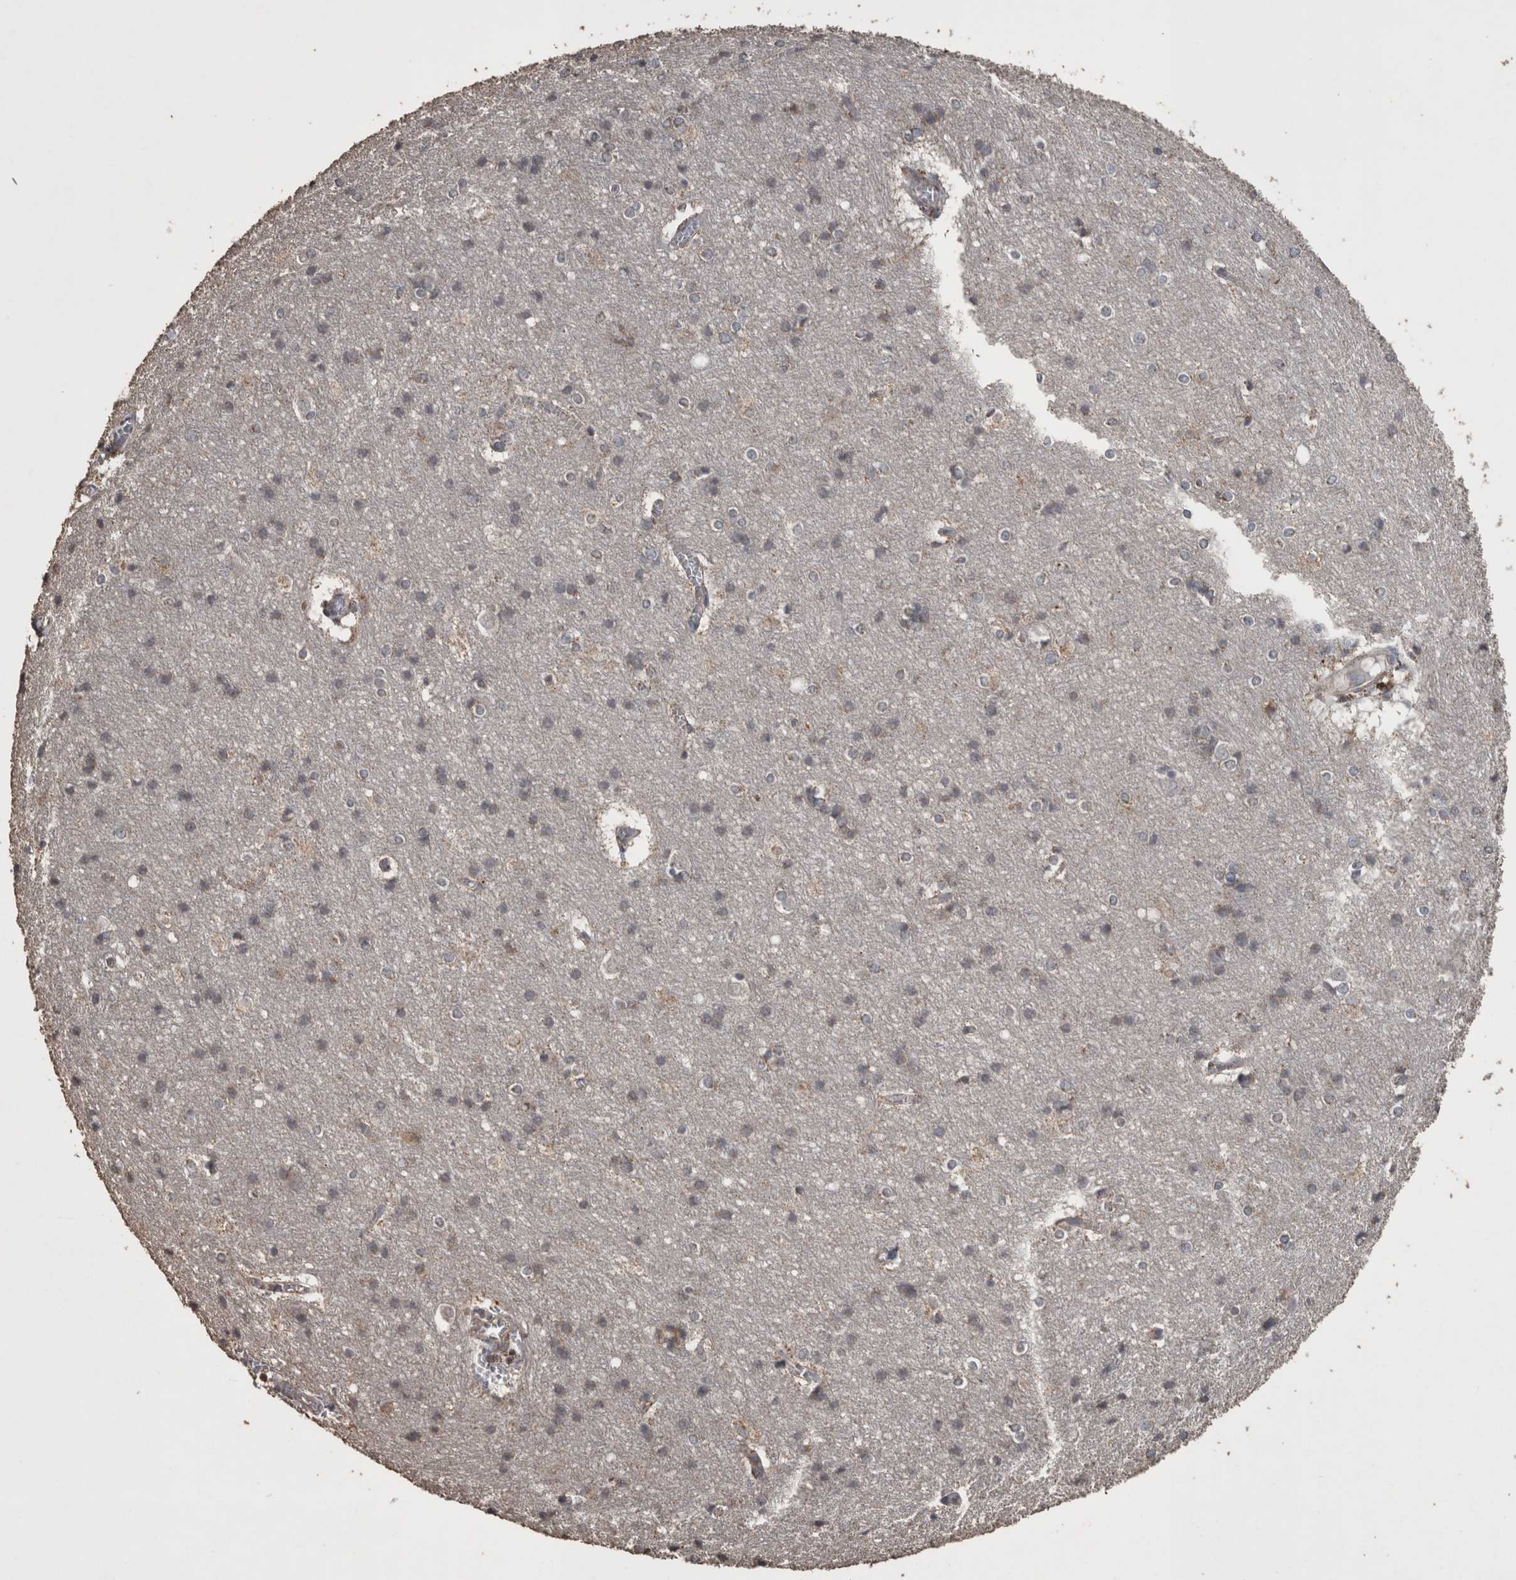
{"staining": {"intensity": "weak", "quantity": "25%-75%", "location": "cytoplasmic/membranous"}, "tissue": "cerebral cortex", "cell_type": "Endothelial cells", "image_type": "normal", "snomed": [{"axis": "morphology", "description": "Normal tissue, NOS"}, {"axis": "topography", "description": "Cerebral cortex"}], "caption": "Immunohistochemistry staining of benign cerebral cortex, which shows low levels of weak cytoplasmic/membranous positivity in approximately 25%-75% of endothelial cells indicating weak cytoplasmic/membranous protein expression. The staining was performed using DAB (brown) for protein detection and nuclei were counterstained in hematoxylin (blue).", "gene": "ACADM", "patient": {"sex": "male", "age": 54}}